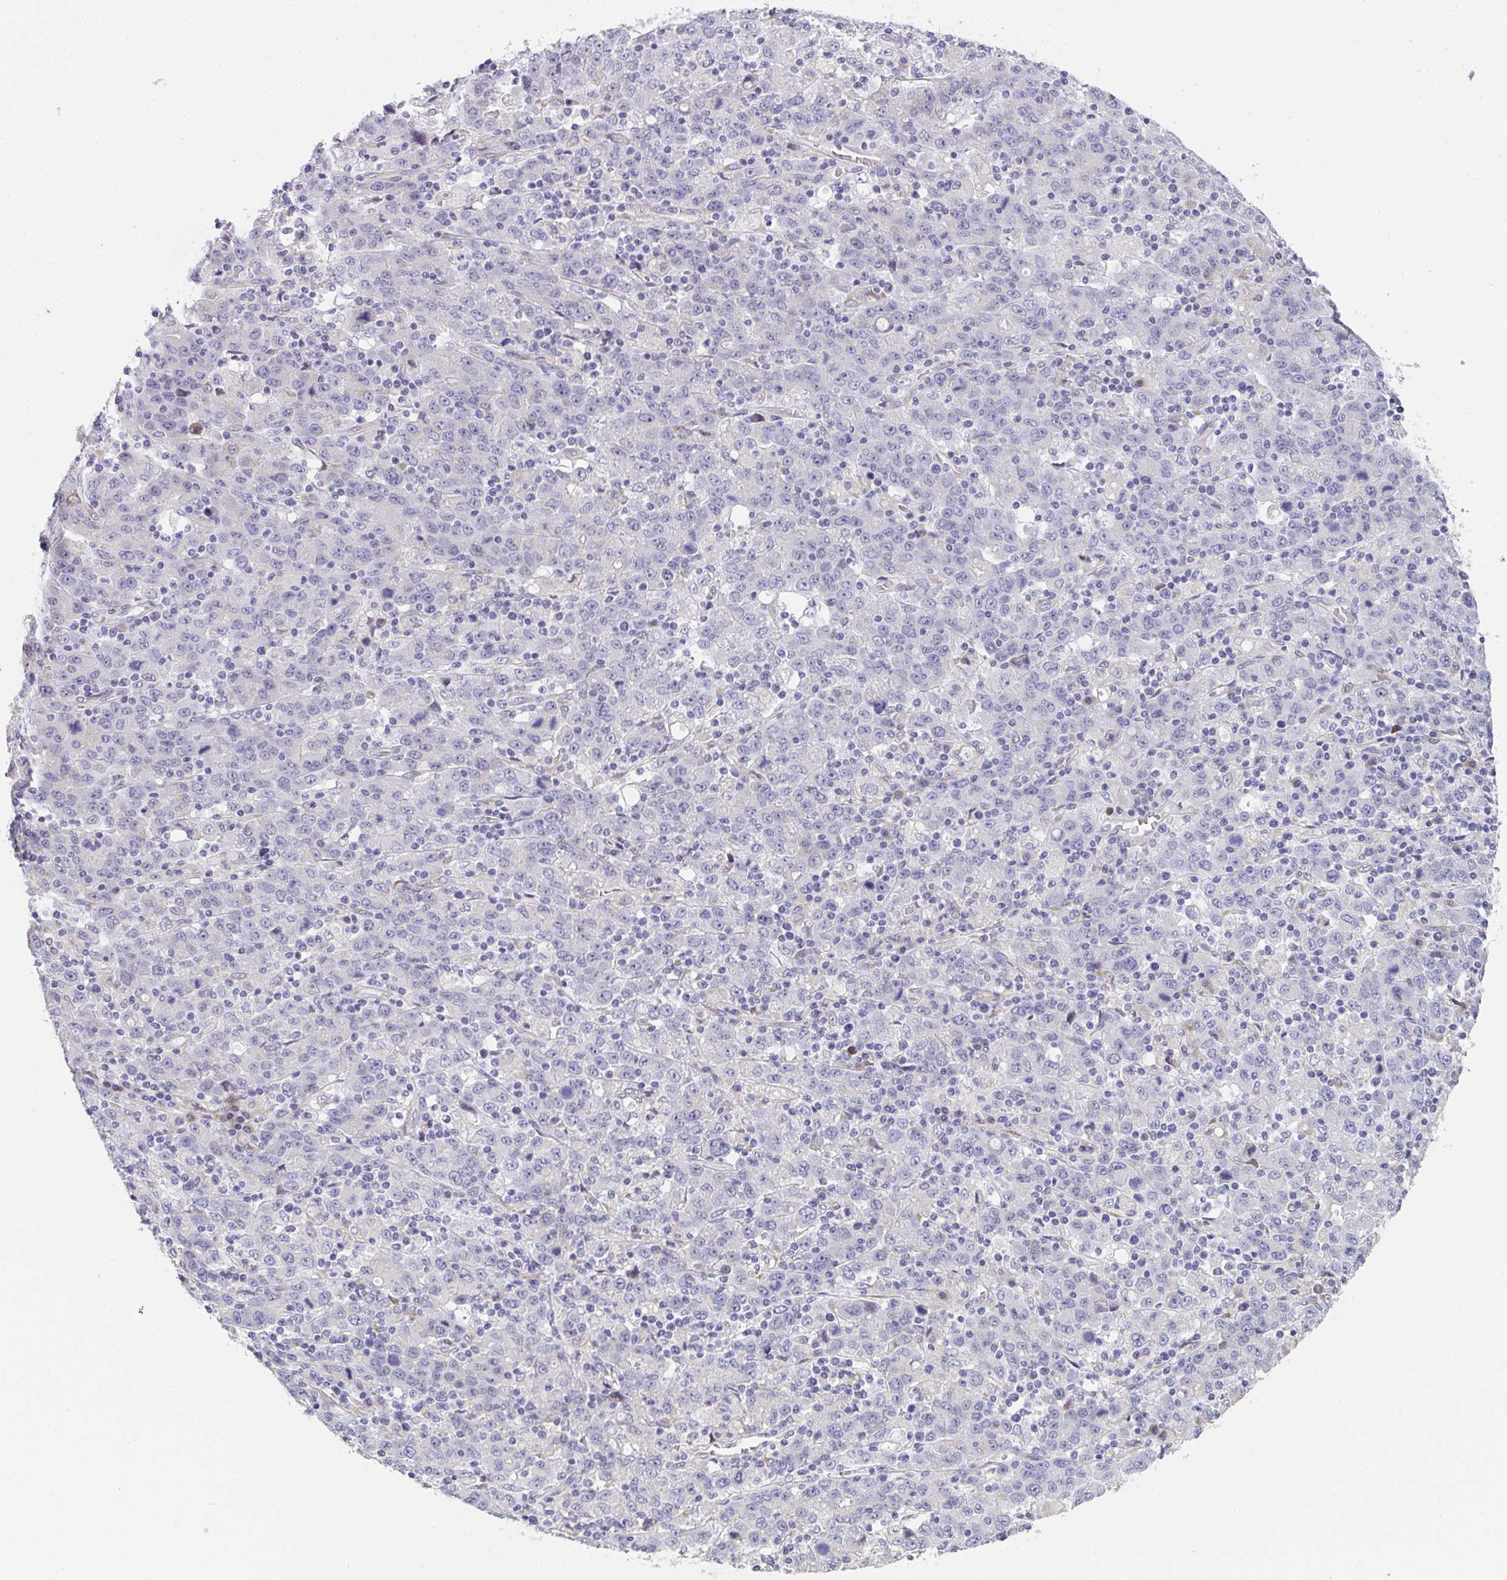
{"staining": {"intensity": "negative", "quantity": "none", "location": "none"}, "tissue": "stomach cancer", "cell_type": "Tumor cells", "image_type": "cancer", "snomed": [{"axis": "morphology", "description": "Adenocarcinoma, NOS"}, {"axis": "topography", "description": "Stomach, upper"}], "caption": "IHC histopathology image of human stomach cancer stained for a protein (brown), which displays no staining in tumor cells.", "gene": "MIA3", "patient": {"sex": "male", "age": 69}}